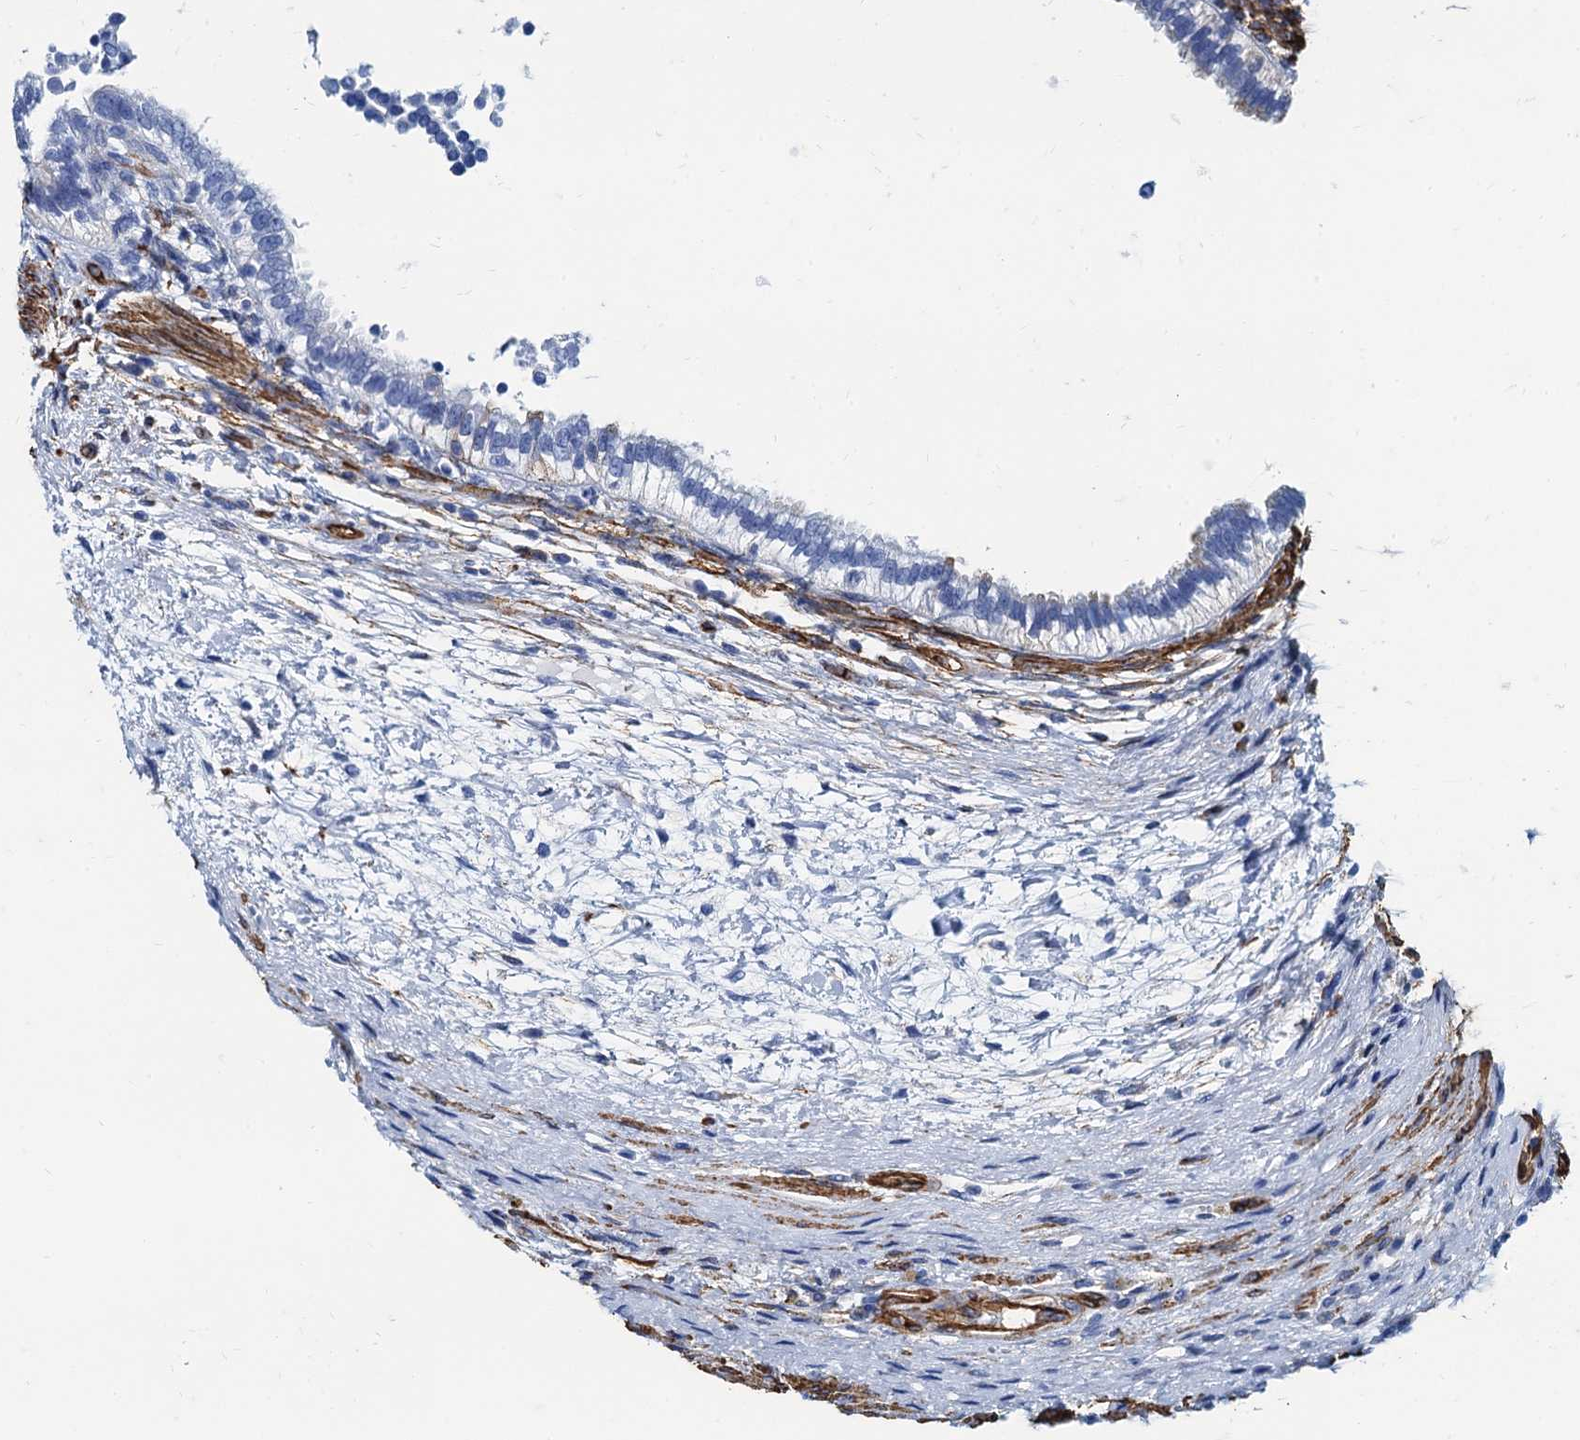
{"staining": {"intensity": "negative", "quantity": "none", "location": "none"}, "tissue": "testis cancer", "cell_type": "Tumor cells", "image_type": "cancer", "snomed": [{"axis": "morphology", "description": "Carcinoma, Embryonal, NOS"}, {"axis": "topography", "description": "Testis"}], "caption": "A histopathology image of human testis cancer (embryonal carcinoma) is negative for staining in tumor cells.", "gene": "CAVIN2", "patient": {"sex": "male", "age": 26}}